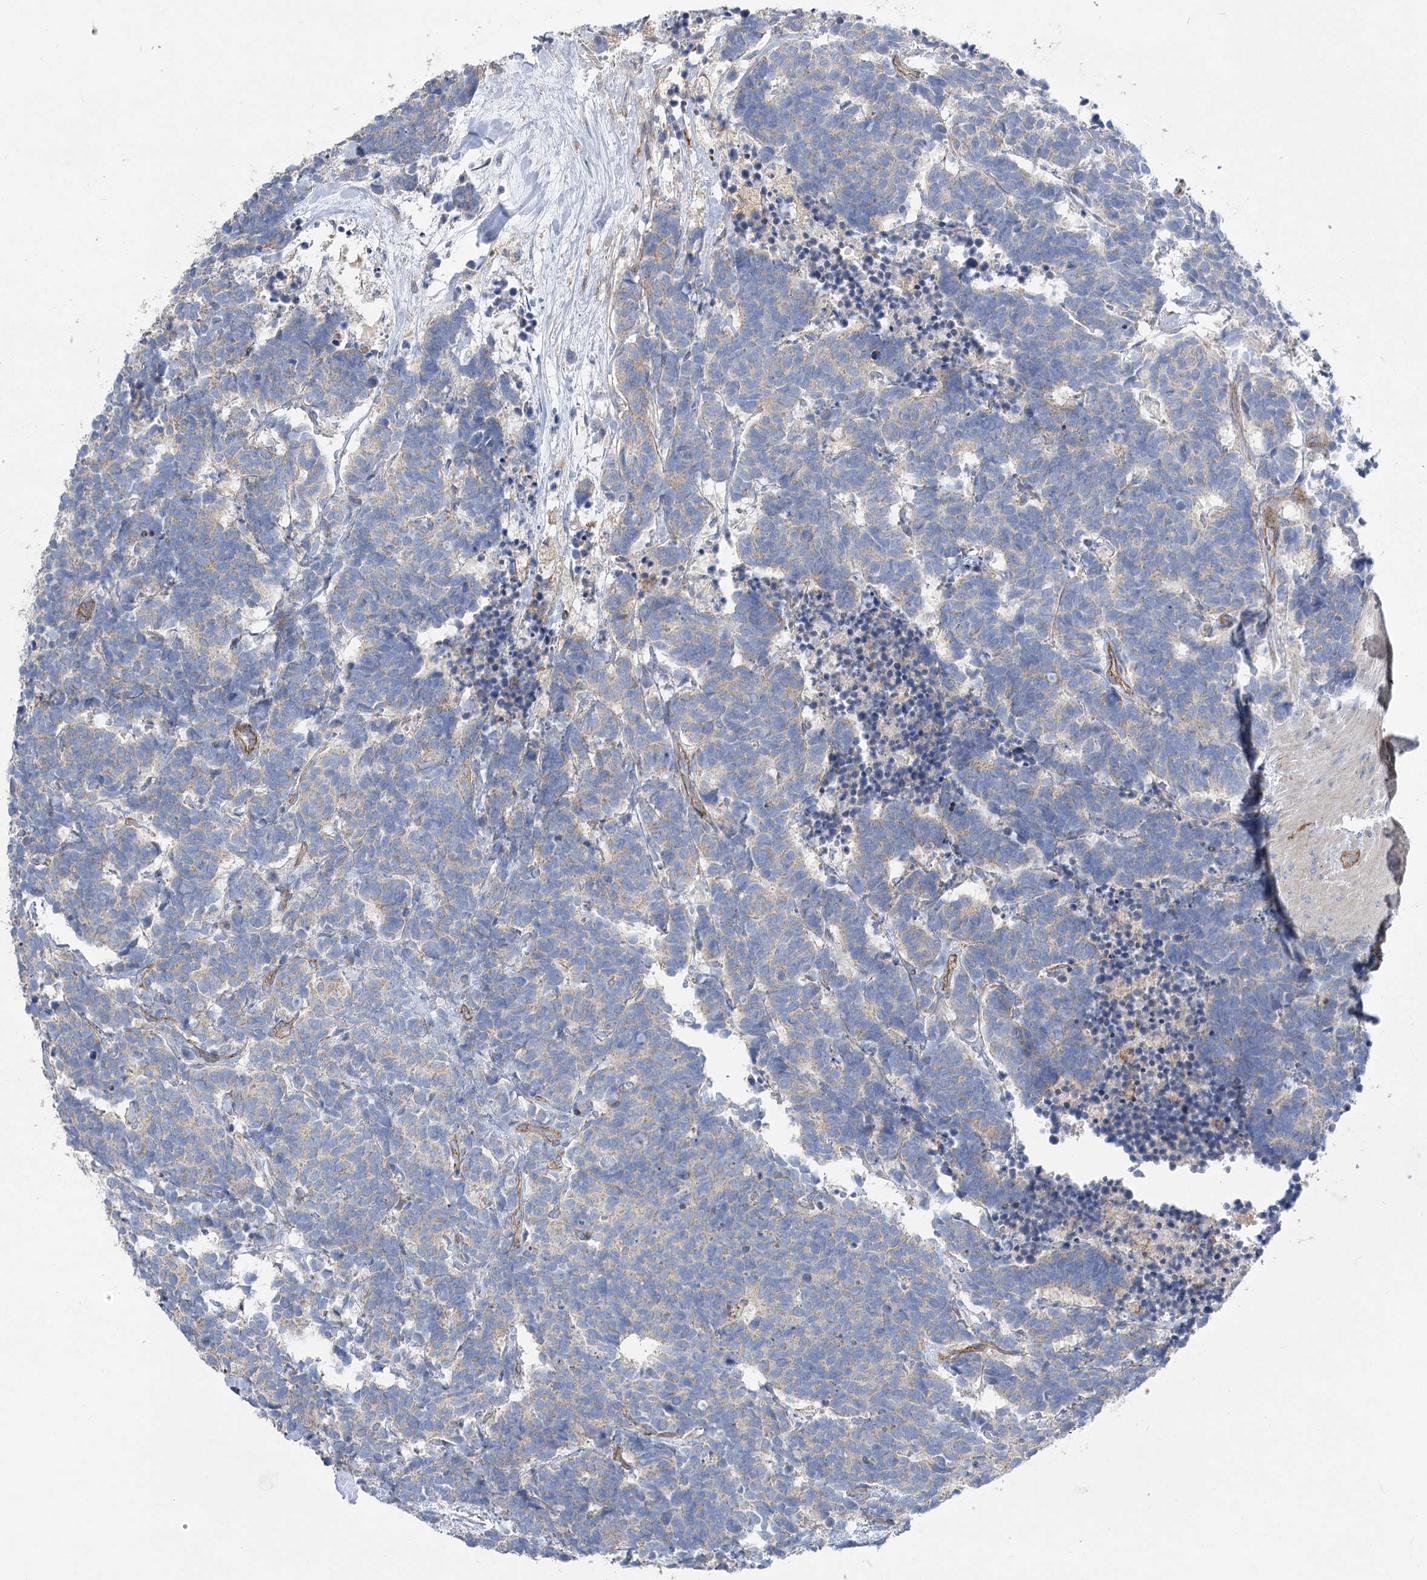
{"staining": {"intensity": "negative", "quantity": "none", "location": "none"}, "tissue": "carcinoid", "cell_type": "Tumor cells", "image_type": "cancer", "snomed": [{"axis": "morphology", "description": "Carcinoma, NOS"}, {"axis": "morphology", "description": "Carcinoid, malignant, NOS"}, {"axis": "topography", "description": "Urinary bladder"}], "caption": "Tumor cells show no significant positivity in carcinoid (malignant).", "gene": "RMDN2", "patient": {"sex": "male", "age": 57}}